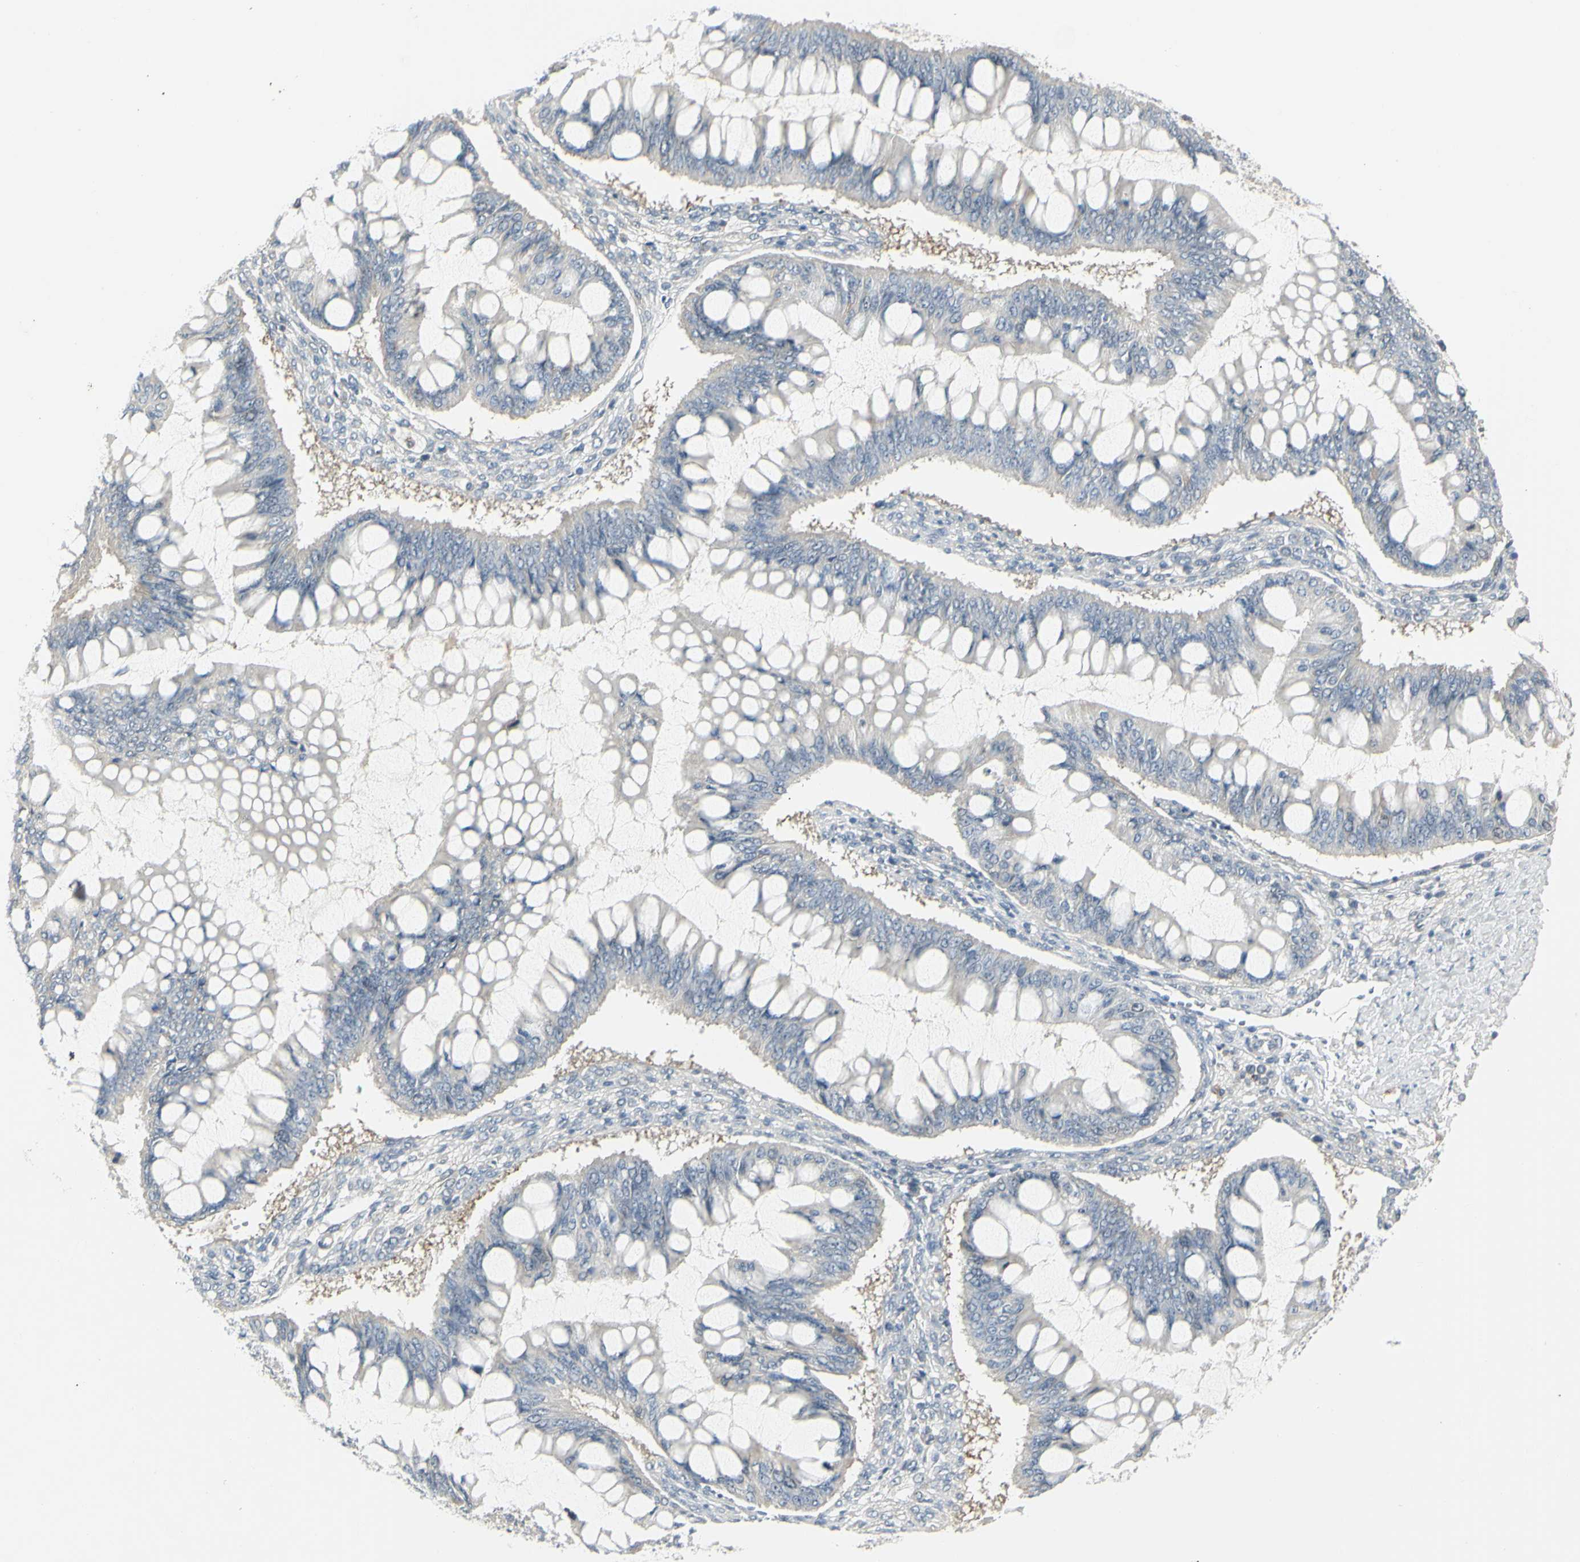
{"staining": {"intensity": "negative", "quantity": "none", "location": "none"}, "tissue": "ovarian cancer", "cell_type": "Tumor cells", "image_type": "cancer", "snomed": [{"axis": "morphology", "description": "Cystadenocarcinoma, mucinous, NOS"}, {"axis": "topography", "description": "Ovary"}], "caption": "Tumor cells are negative for brown protein staining in mucinous cystadenocarcinoma (ovarian). (Immunohistochemistry, brightfield microscopy, high magnification).", "gene": "CCNB2", "patient": {"sex": "female", "age": 73}}